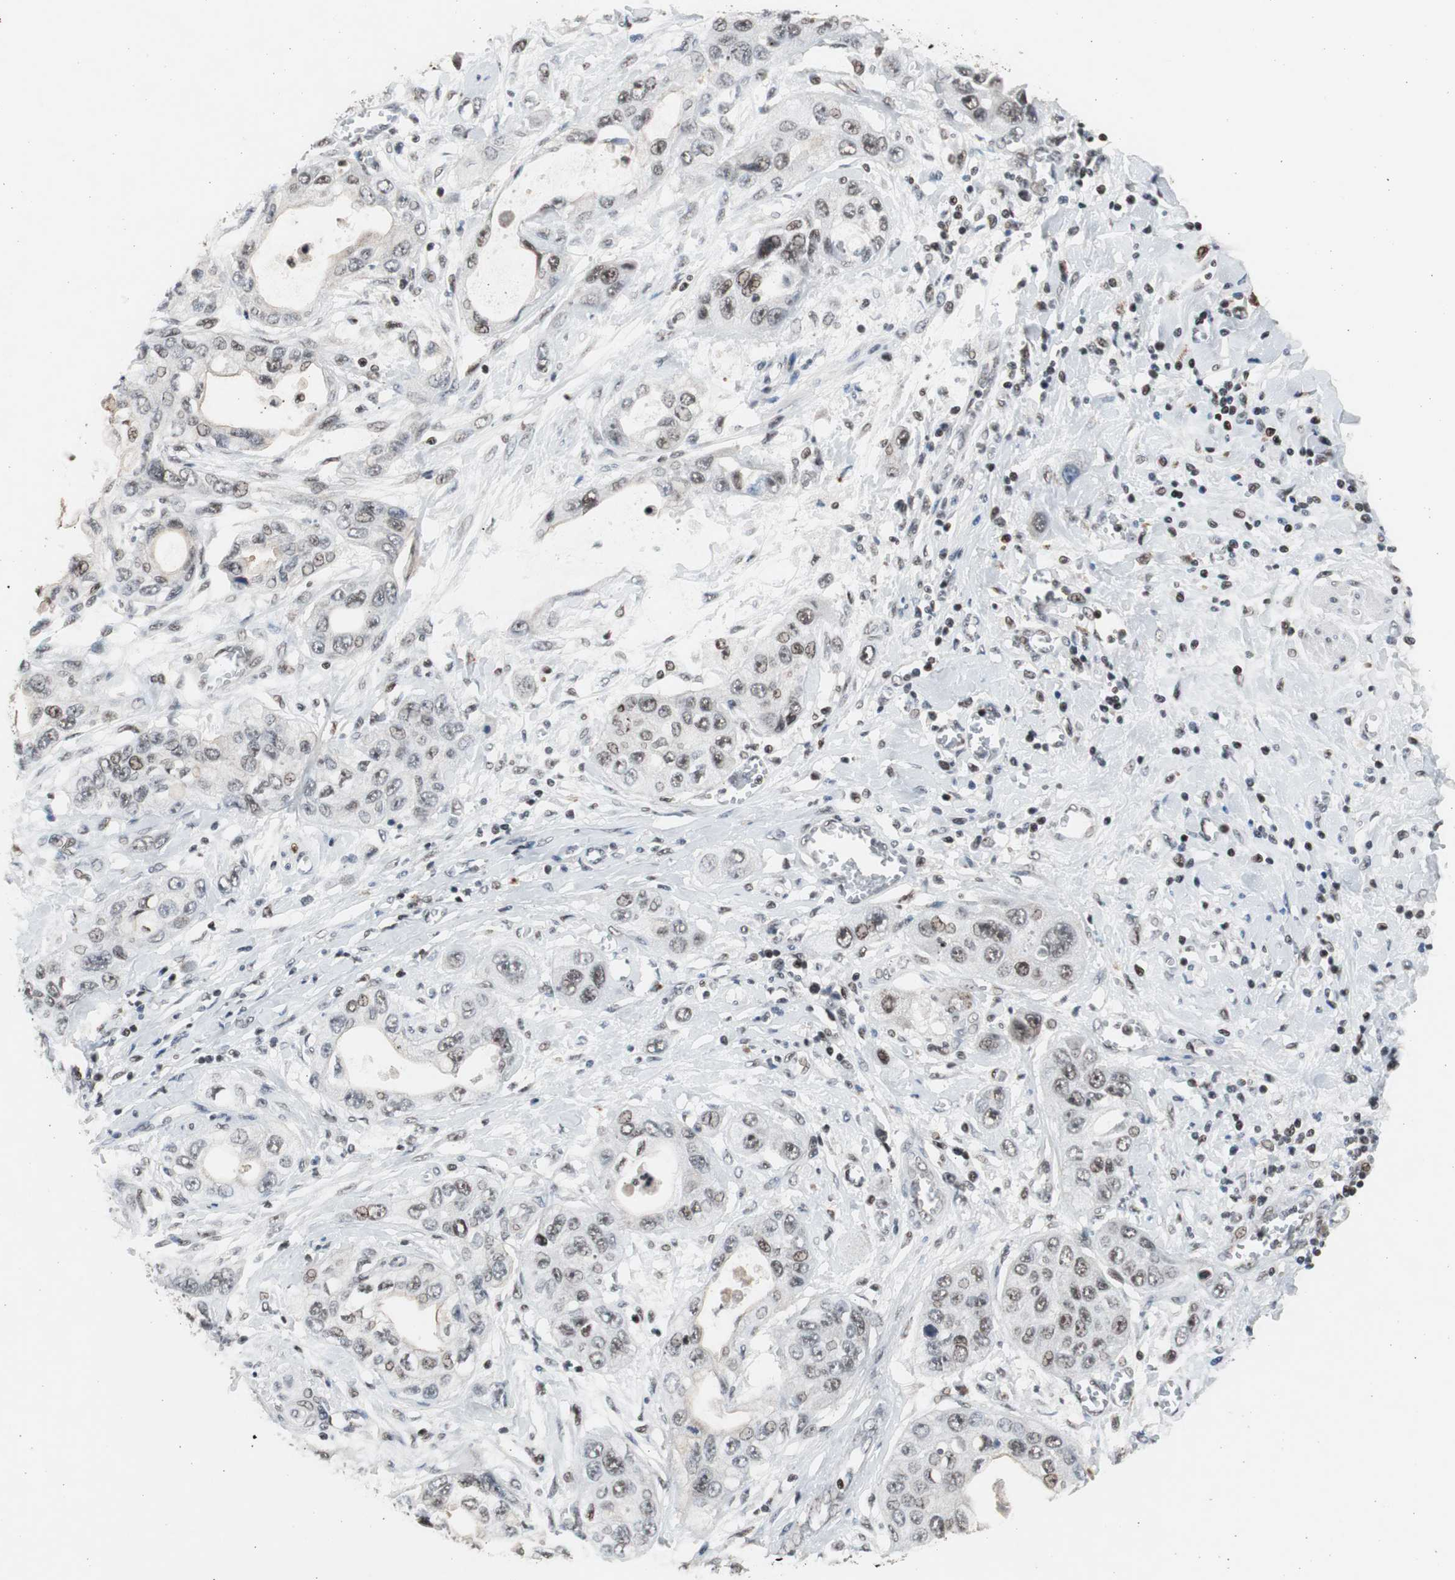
{"staining": {"intensity": "weak", "quantity": "25%-75%", "location": "nuclear"}, "tissue": "pancreatic cancer", "cell_type": "Tumor cells", "image_type": "cancer", "snomed": [{"axis": "morphology", "description": "Adenocarcinoma, NOS"}, {"axis": "topography", "description": "Pancreas"}], "caption": "Pancreatic cancer stained with DAB immunohistochemistry (IHC) demonstrates low levels of weak nuclear expression in about 25%-75% of tumor cells.", "gene": "RPA1", "patient": {"sex": "female", "age": 70}}